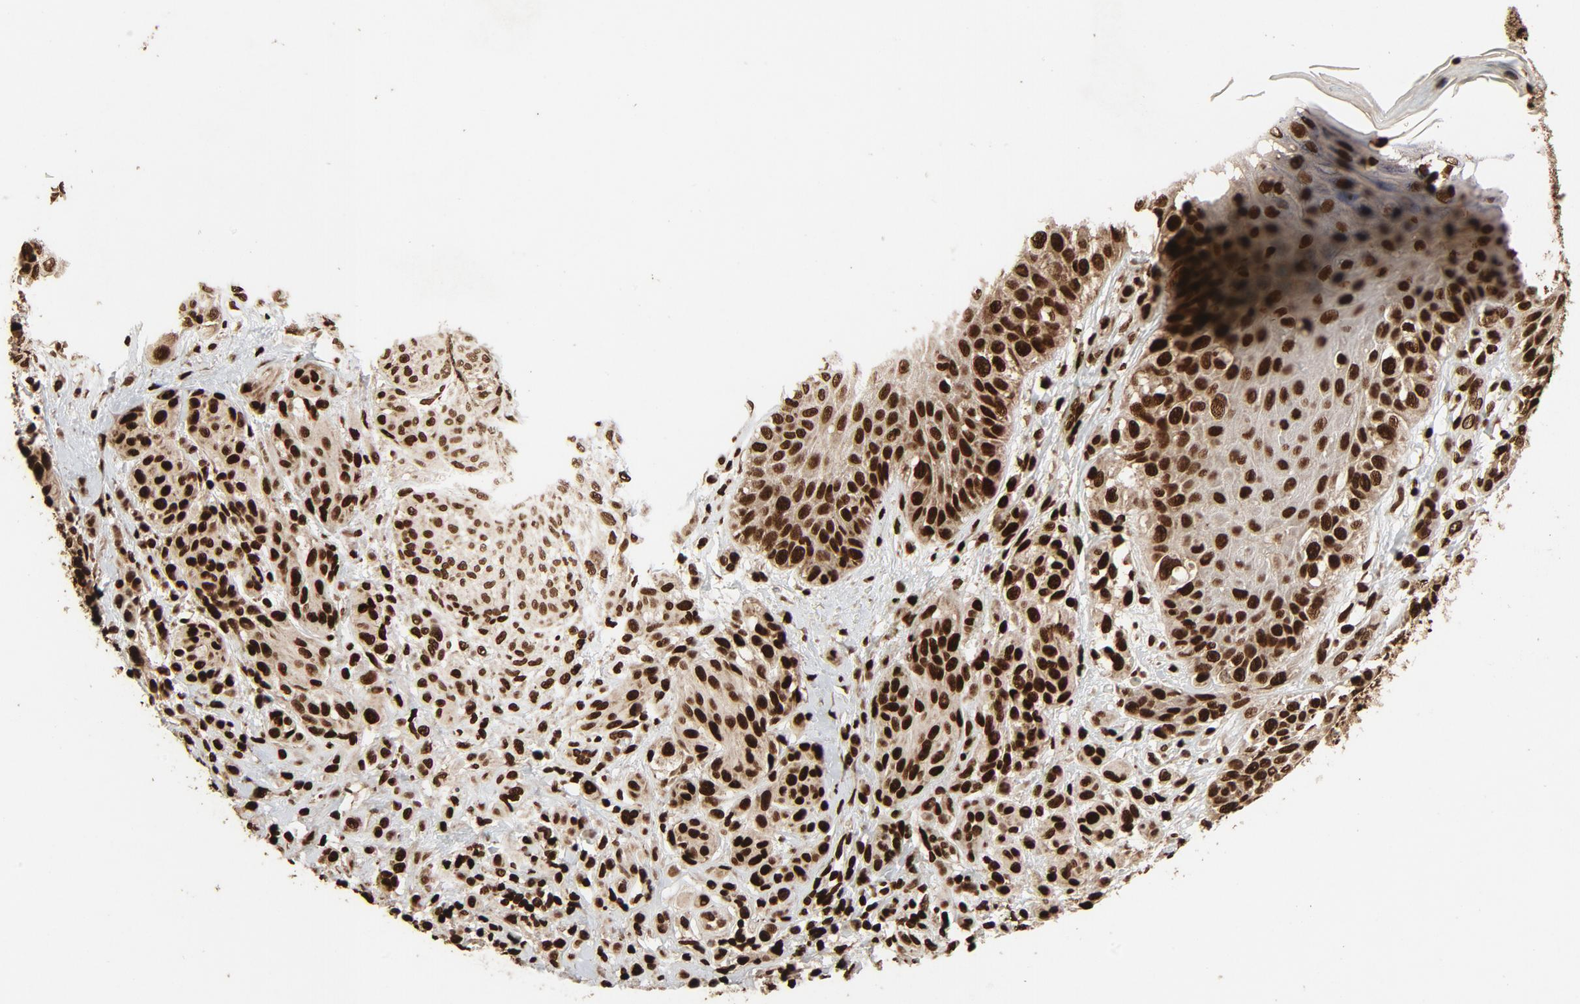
{"staining": {"intensity": "strong", "quantity": ">75%", "location": "nuclear"}, "tissue": "melanoma", "cell_type": "Tumor cells", "image_type": "cancer", "snomed": [{"axis": "morphology", "description": "Malignant melanoma, NOS"}, {"axis": "topography", "description": "Skin"}], "caption": "High-magnification brightfield microscopy of malignant melanoma stained with DAB (brown) and counterstained with hematoxylin (blue). tumor cells exhibit strong nuclear staining is present in about>75% of cells. (IHC, brightfield microscopy, high magnification).", "gene": "TP53BP1", "patient": {"sex": "male", "age": 57}}